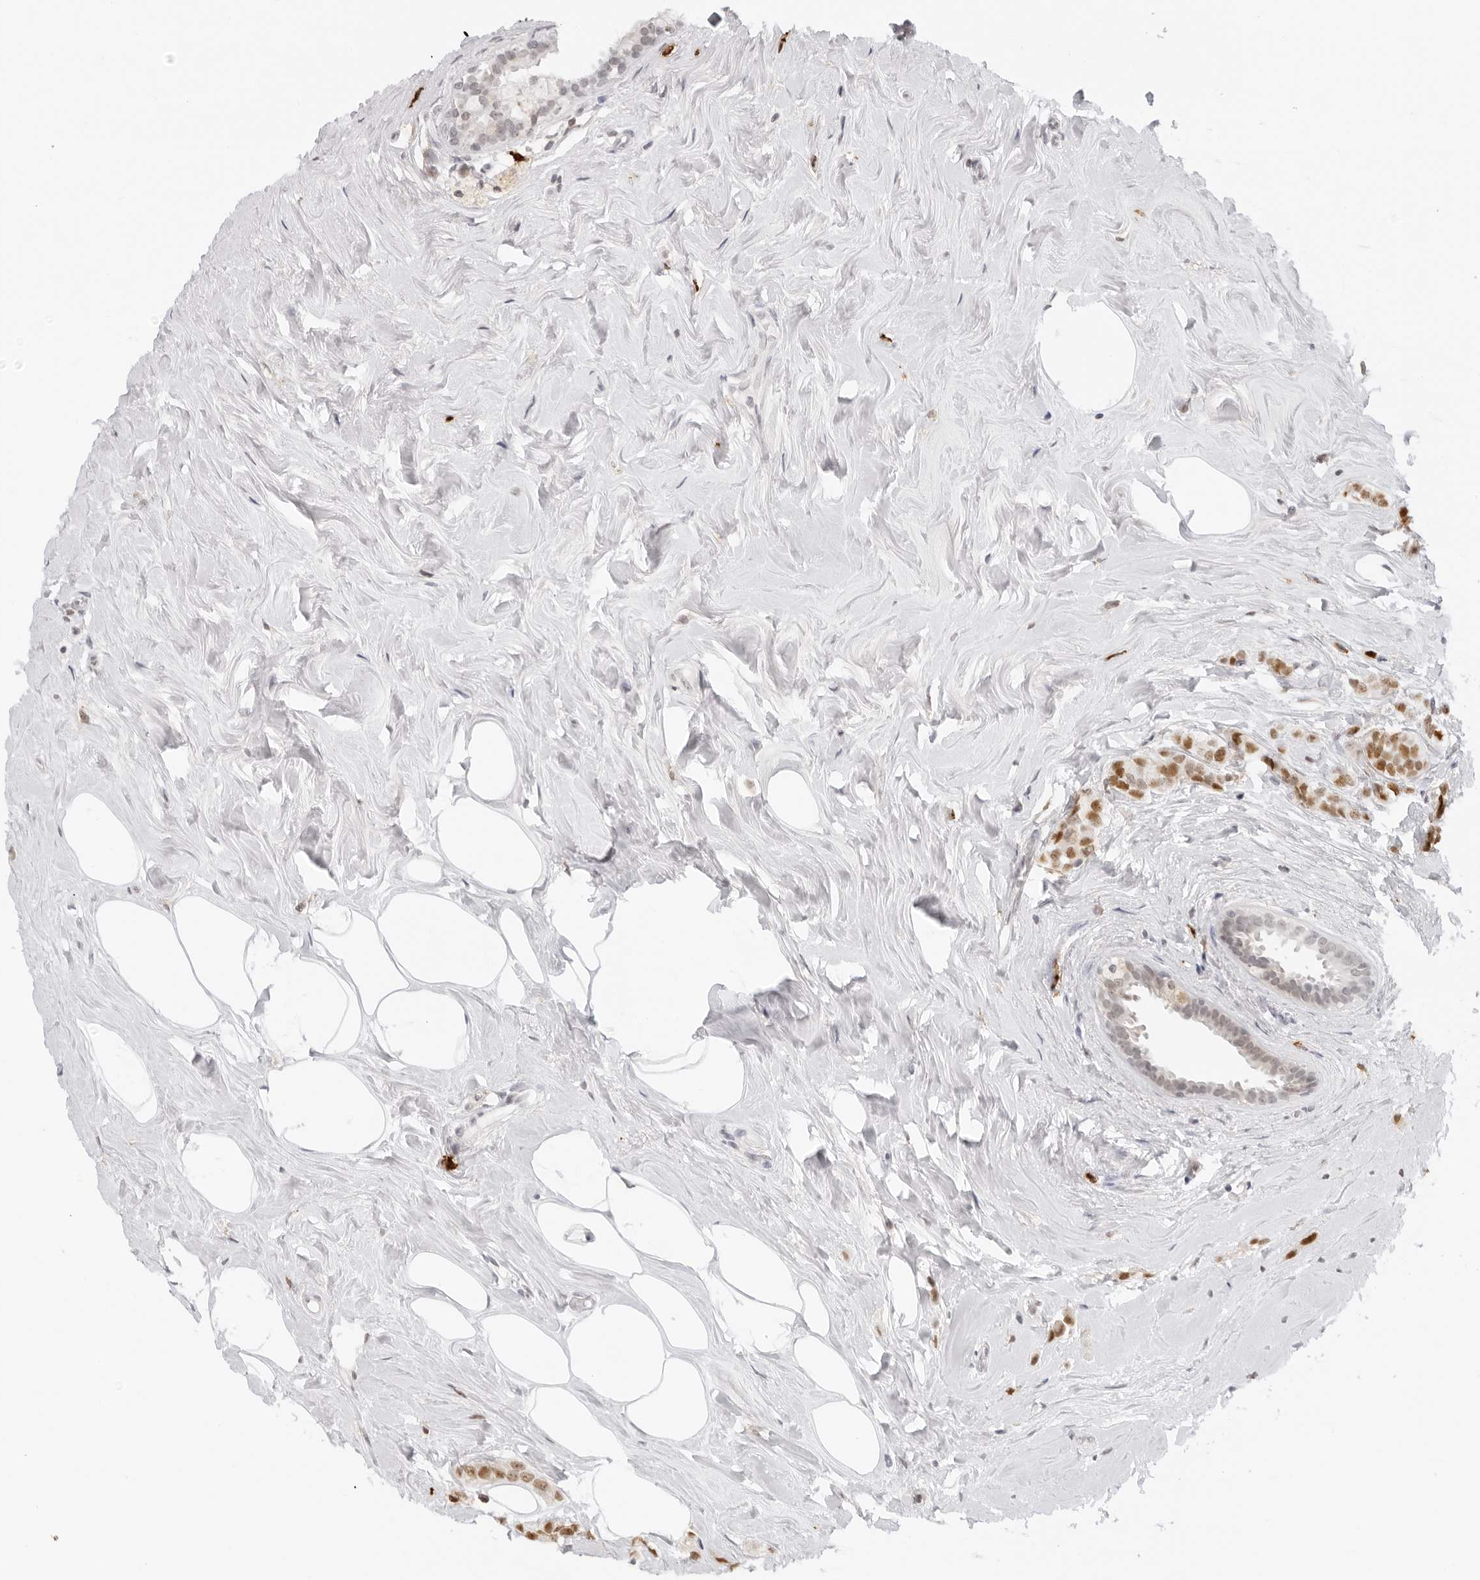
{"staining": {"intensity": "moderate", "quantity": ">75%", "location": "nuclear"}, "tissue": "breast cancer", "cell_type": "Tumor cells", "image_type": "cancer", "snomed": [{"axis": "morphology", "description": "Lobular carcinoma"}, {"axis": "topography", "description": "Breast"}], "caption": "Approximately >75% of tumor cells in human breast lobular carcinoma display moderate nuclear protein positivity as visualized by brown immunohistochemical staining.", "gene": "MSH6", "patient": {"sex": "female", "age": 47}}